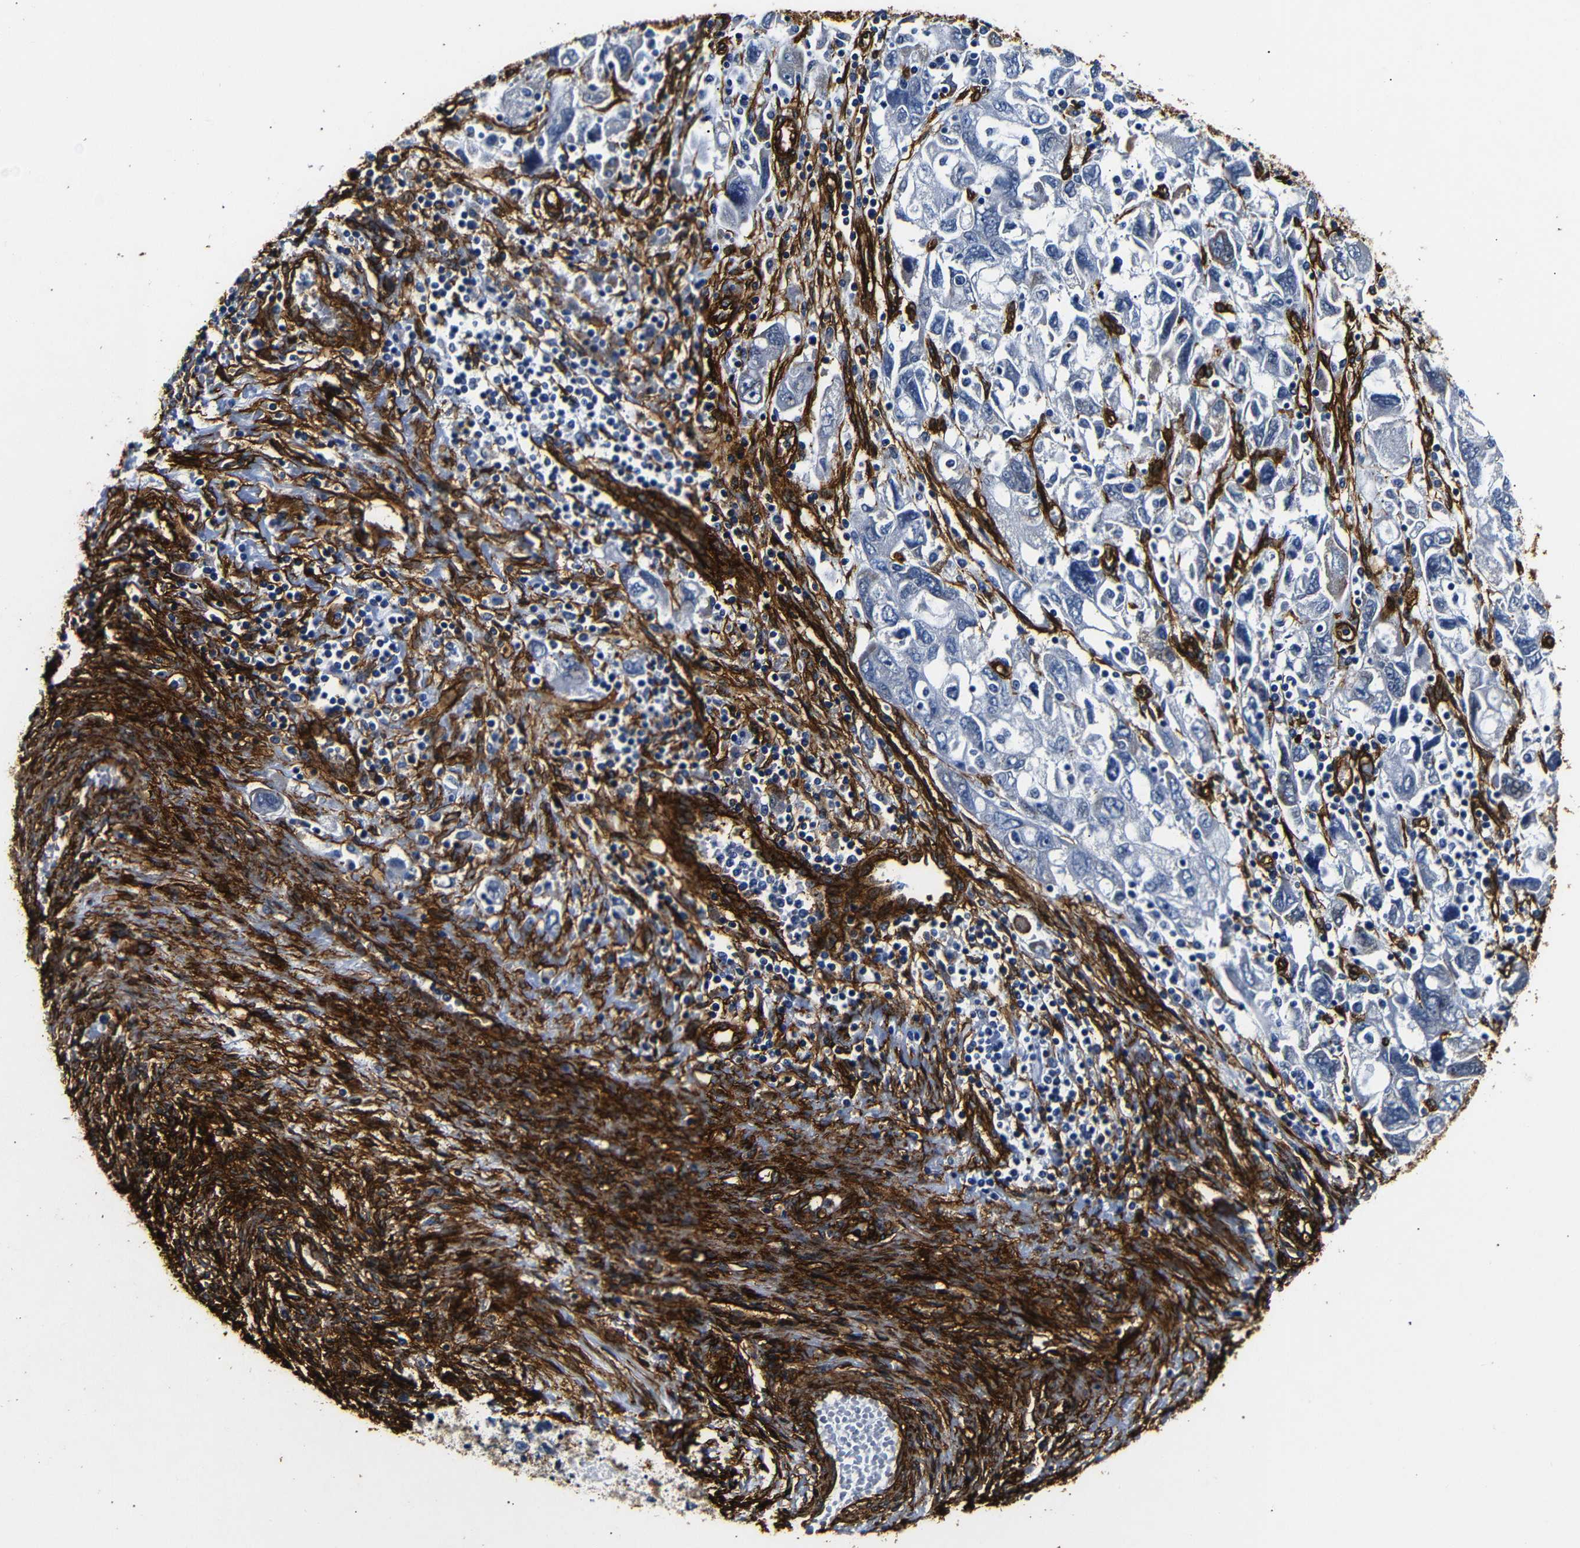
{"staining": {"intensity": "negative", "quantity": "none", "location": "none"}, "tissue": "ovarian cancer", "cell_type": "Tumor cells", "image_type": "cancer", "snomed": [{"axis": "morphology", "description": "Carcinoma, NOS"}, {"axis": "morphology", "description": "Cystadenocarcinoma, serous, NOS"}, {"axis": "topography", "description": "Ovary"}], "caption": "The immunohistochemistry (IHC) micrograph has no significant expression in tumor cells of ovarian cancer (serous cystadenocarcinoma) tissue.", "gene": "CAV2", "patient": {"sex": "female", "age": 69}}